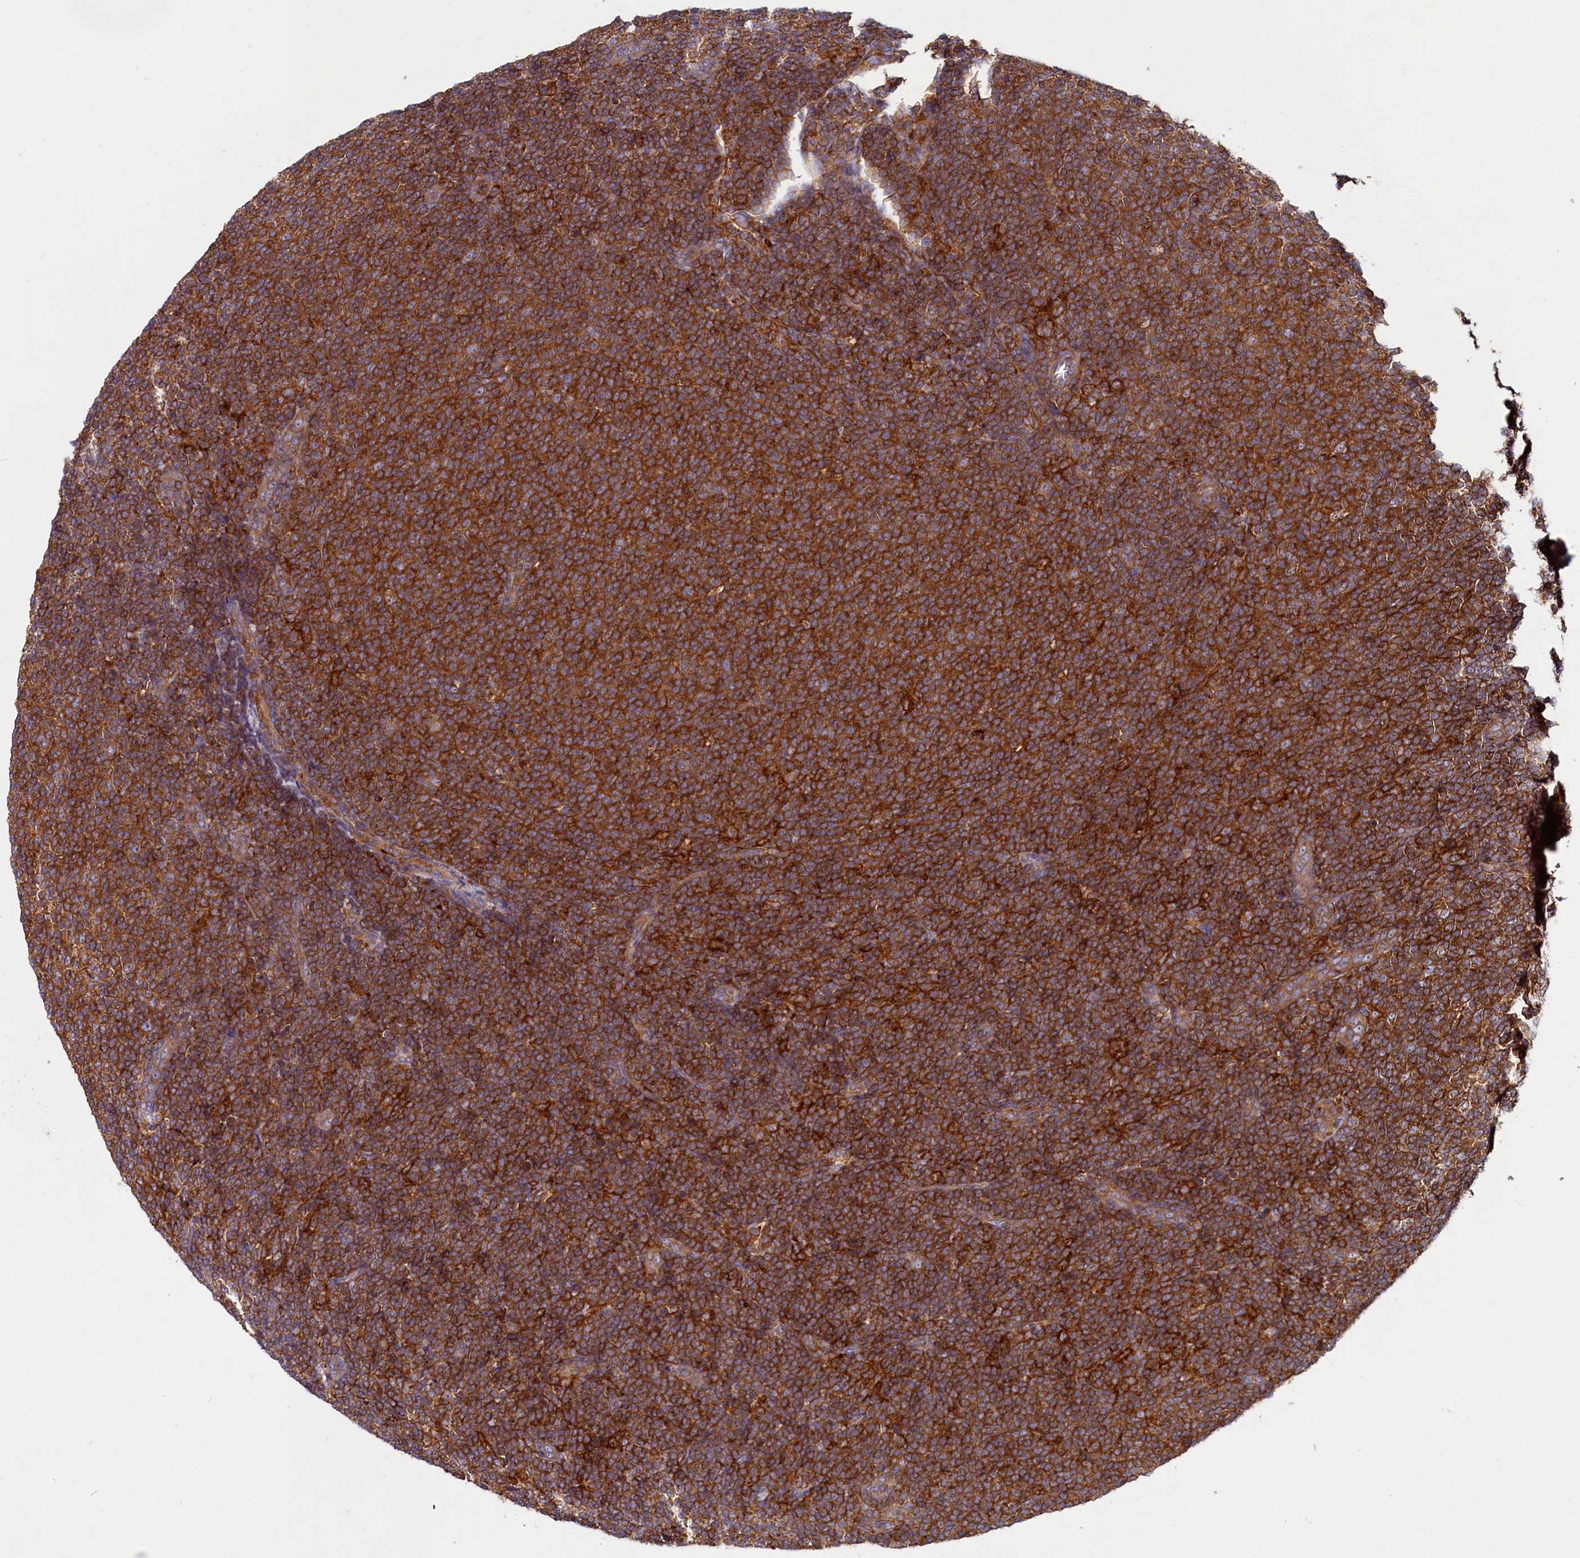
{"staining": {"intensity": "strong", "quantity": ">75%", "location": "cytoplasmic/membranous"}, "tissue": "lymphoma", "cell_type": "Tumor cells", "image_type": "cancer", "snomed": [{"axis": "morphology", "description": "Malignant lymphoma, non-Hodgkin's type, Low grade"}, {"axis": "topography", "description": "Lymph node"}], "caption": "Immunohistochemical staining of malignant lymphoma, non-Hodgkin's type (low-grade) demonstrates high levels of strong cytoplasmic/membranous protein positivity in approximately >75% of tumor cells.", "gene": "MYO9B", "patient": {"sex": "male", "age": 66}}